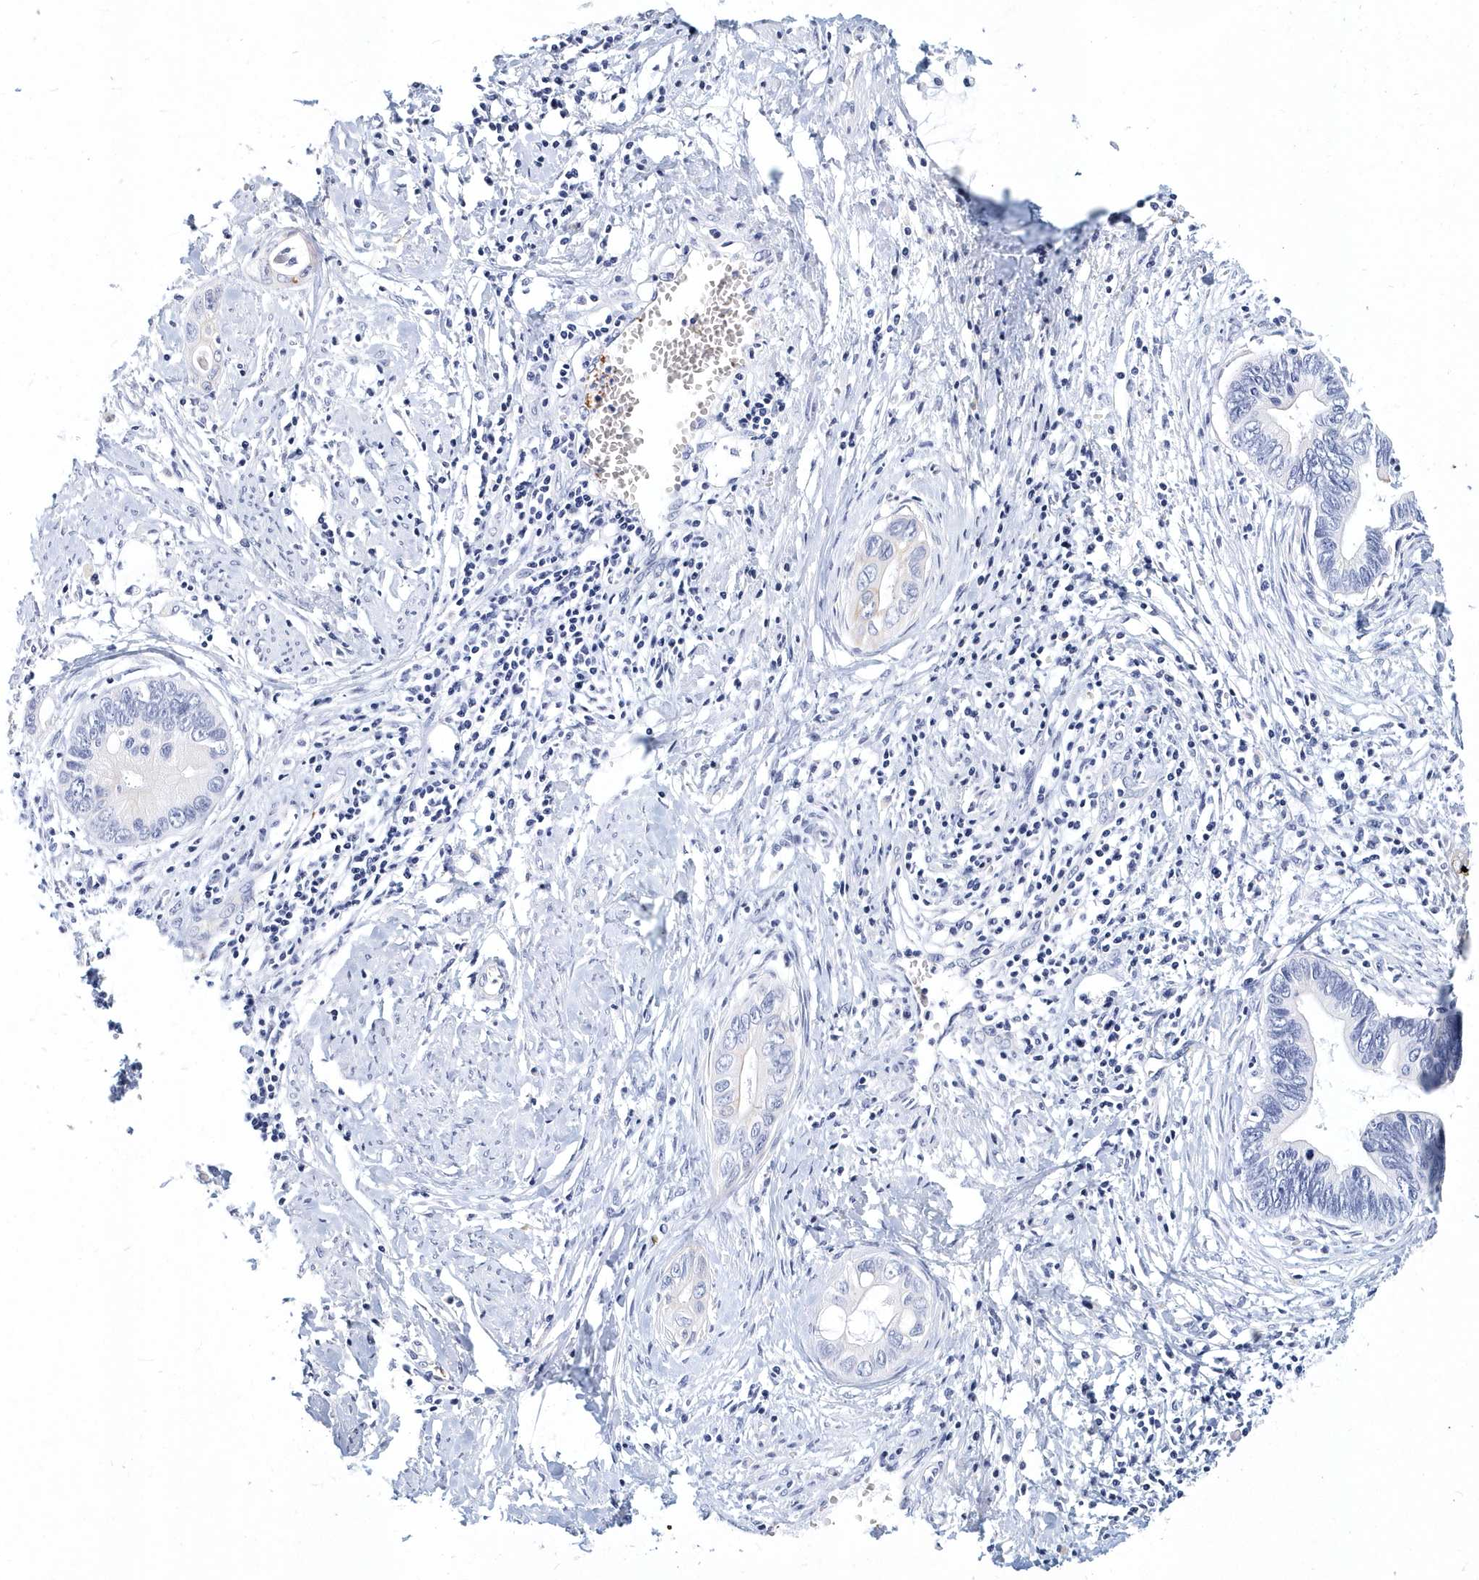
{"staining": {"intensity": "negative", "quantity": "none", "location": "none"}, "tissue": "cervical cancer", "cell_type": "Tumor cells", "image_type": "cancer", "snomed": [{"axis": "morphology", "description": "Adenocarcinoma, NOS"}, {"axis": "topography", "description": "Cervix"}], "caption": "Immunohistochemical staining of cervical adenocarcinoma displays no significant staining in tumor cells.", "gene": "ITGA2B", "patient": {"sex": "female", "age": 44}}